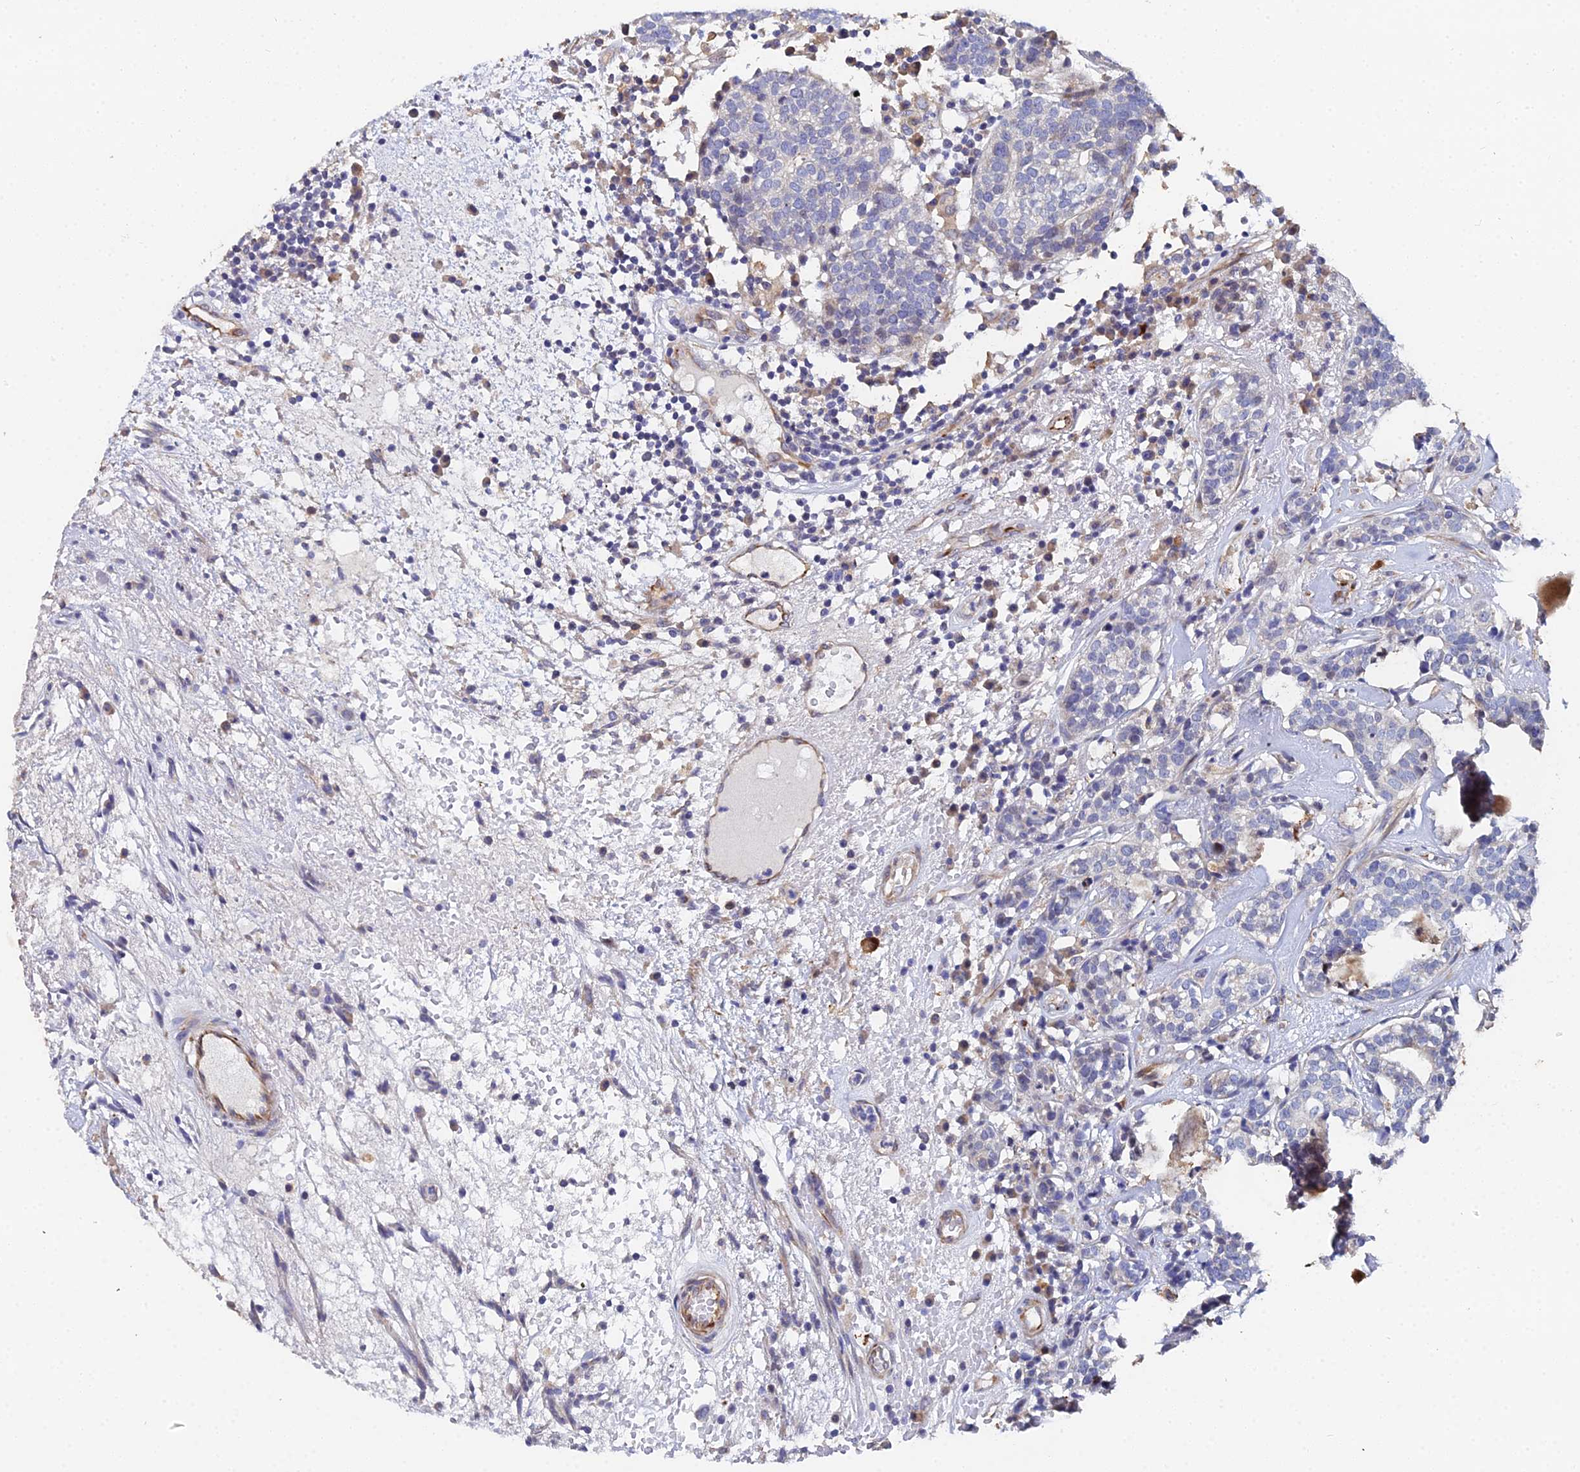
{"staining": {"intensity": "negative", "quantity": "none", "location": "none"}, "tissue": "head and neck cancer", "cell_type": "Tumor cells", "image_type": "cancer", "snomed": [{"axis": "morphology", "description": "Adenocarcinoma, NOS"}, {"axis": "topography", "description": "Salivary gland"}, {"axis": "topography", "description": "Head-Neck"}], "caption": "DAB immunohistochemical staining of human head and neck adenocarcinoma exhibits no significant positivity in tumor cells.", "gene": "ENSG00000268674", "patient": {"sex": "female", "age": 65}}